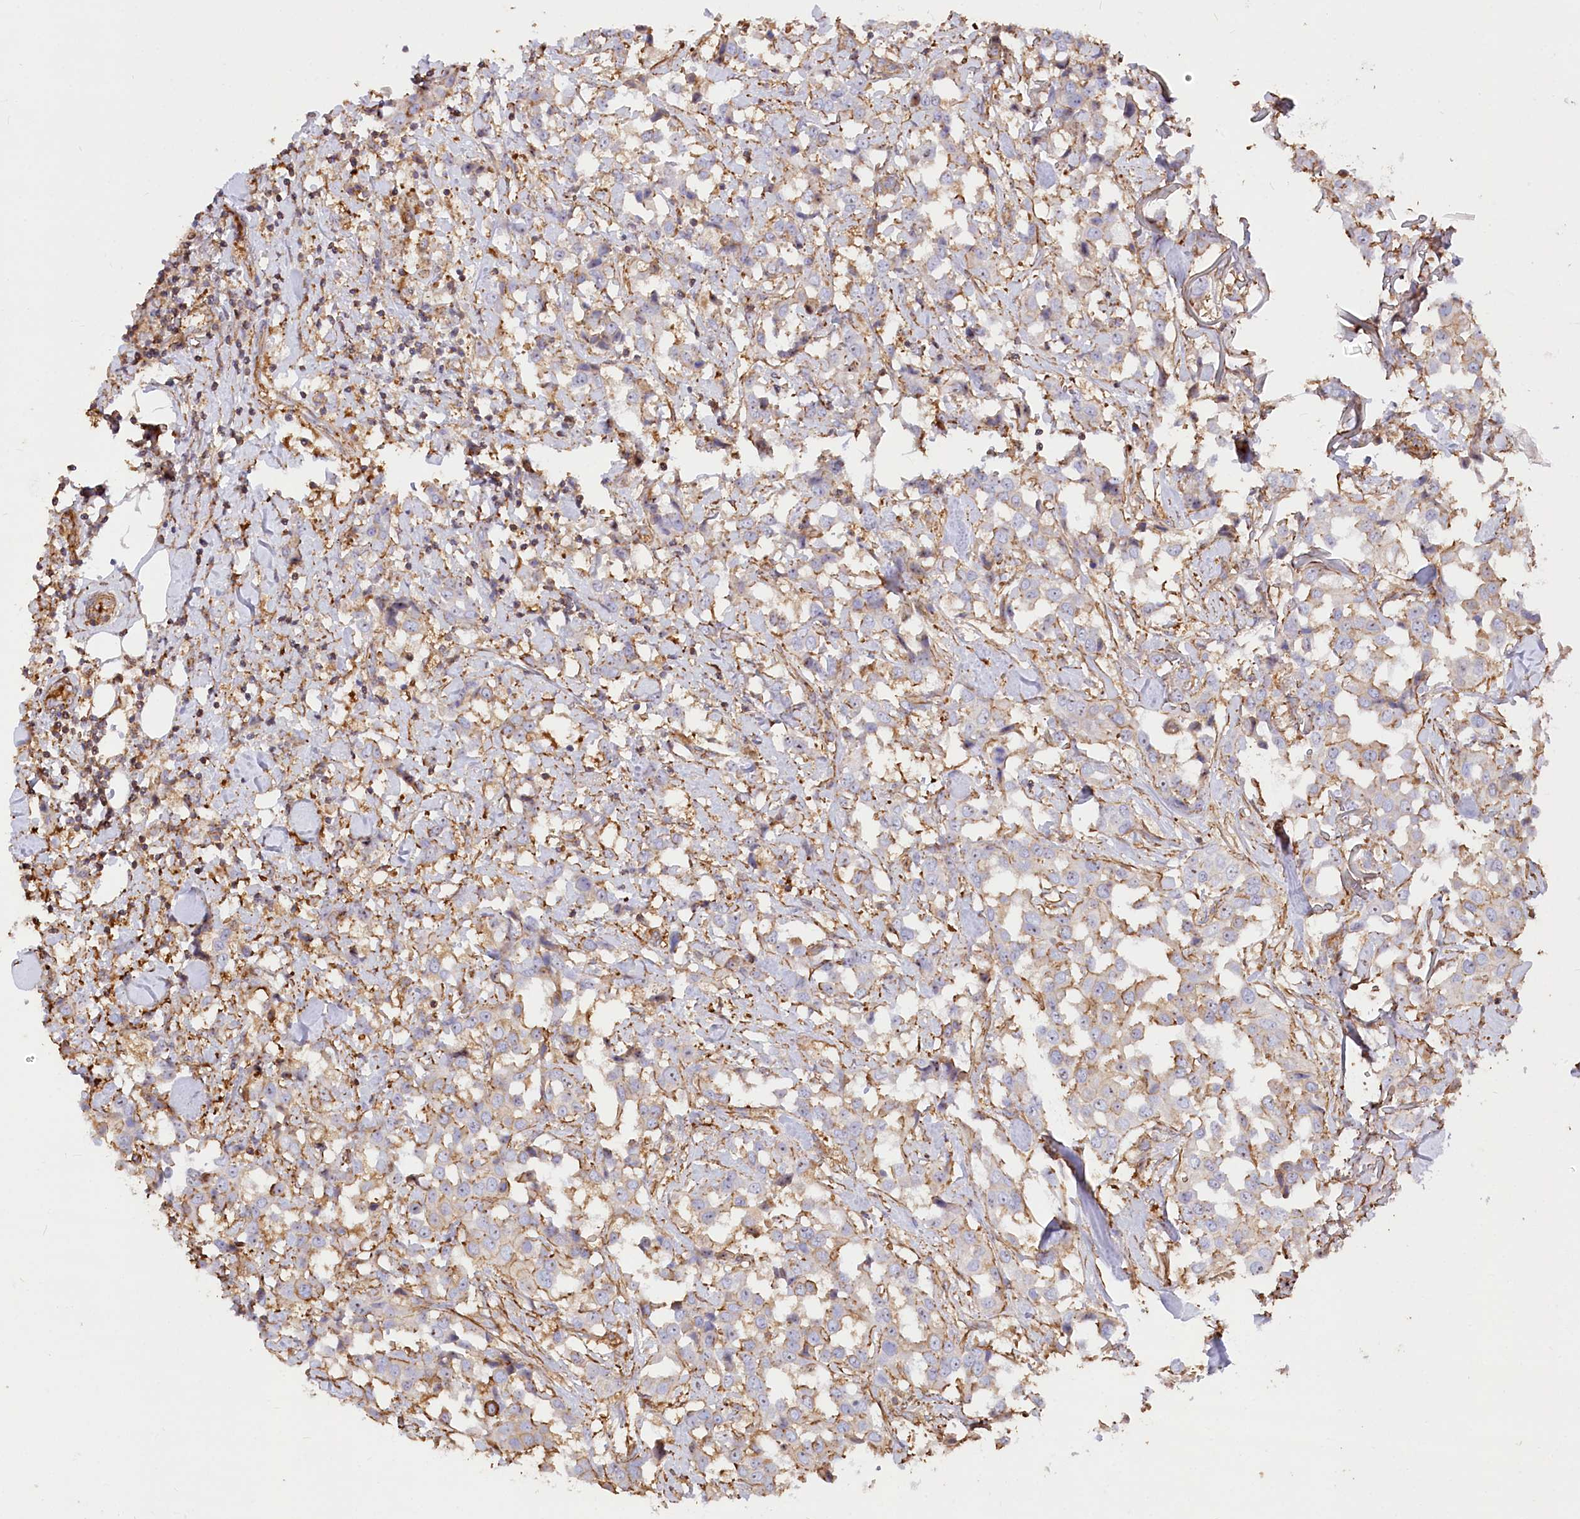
{"staining": {"intensity": "weak", "quantity": "<25%", "location": "cytoplasmic/membranous"}, "tissue": "breast cancer", "cell_type": "Tumor cells", "image_type": "cancer", "snomed": [{"axis": "morphology", "description": "Duct carcinoma"}, {"axis": "topography", "description": "Breast"}], "caption": "IHC image of human breast cancer (invasive ductal carcinoma) stained for a protein (brown), which exhibits no expression in tumor cells.", "gene": "WDR36", "patient": {"sex": "female", "age": 80}}